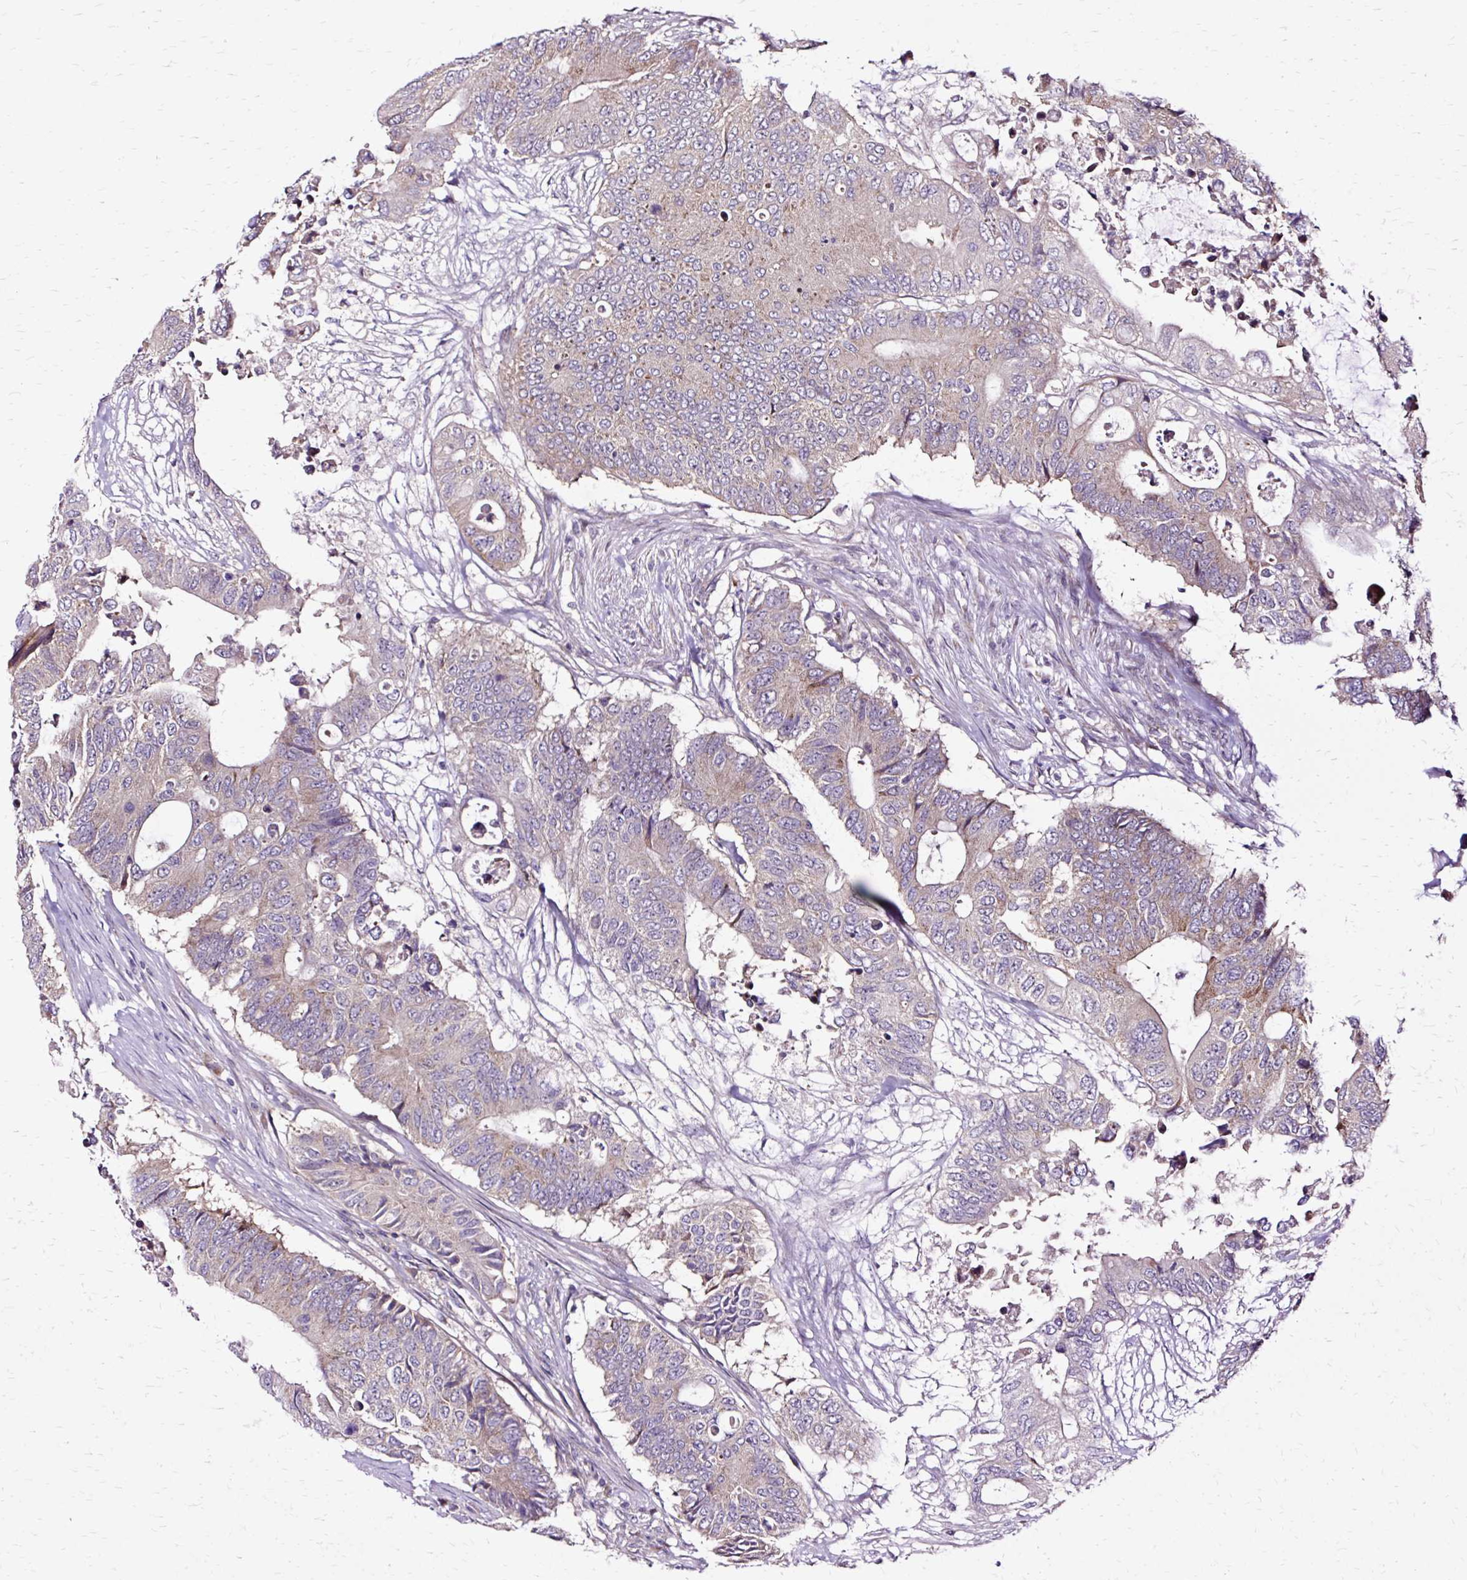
{"staining": {"intensity": "weak", "quantity": "25%-75%", "location": "cytoplasmic/membranous"}, "tissue": "colorectal cancer", "cell_type": "Tumor cells", "image_type": "cancer", "snomed": [{"axis": "morphology", "description": "Adenocarcinoma, NOS"}, {"axis": "topography", "description": "Colon"}], "caption": "About 25%-75% of tumor cells in human colorectal adenocarcinoma display weak cytoplasmic/membranous protein expression as visualized by brown immunohistochemical staining.", "gene": "GEMIN2", "patient": {"sex": "male", "age": 71}}